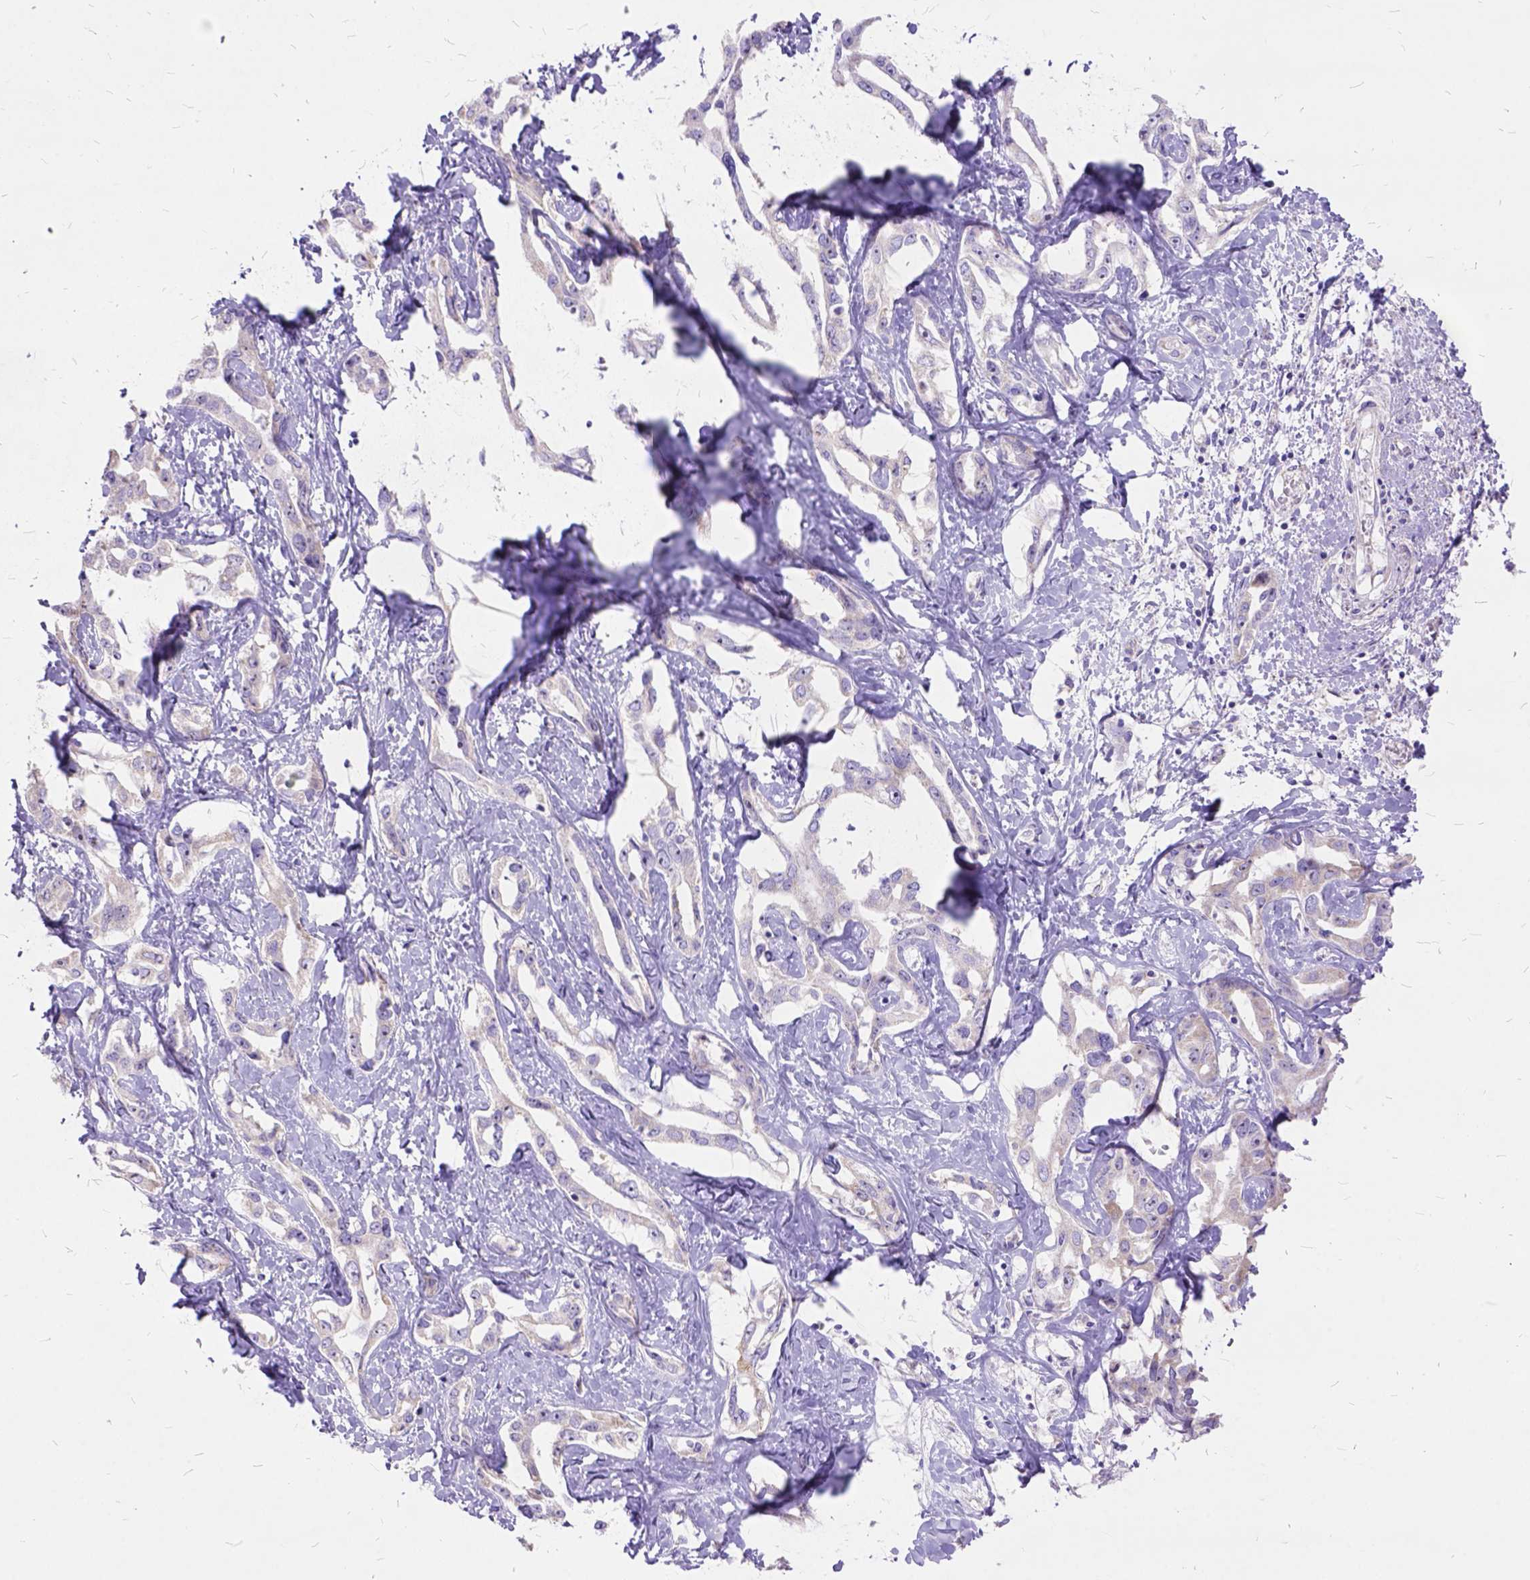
{"staining": {"intensity": "negative", "quantity": "none", "location": "none"}, "tissue": "liver cancer", "cell_type": "Tumor cells", "image_type": "cancer", "snomed": [{"axis": "morphology", "description": "Cholangiocarcinoma"}, {"axis": "topography", "description": "Liver"}], "caption": "DAB immunohistochemical staining of cholangiocarcinoma (liver) shows no significant positivity in tumor cells.", "gene": "CTAG2", "patient": {"sex": "male", "age": 59}}